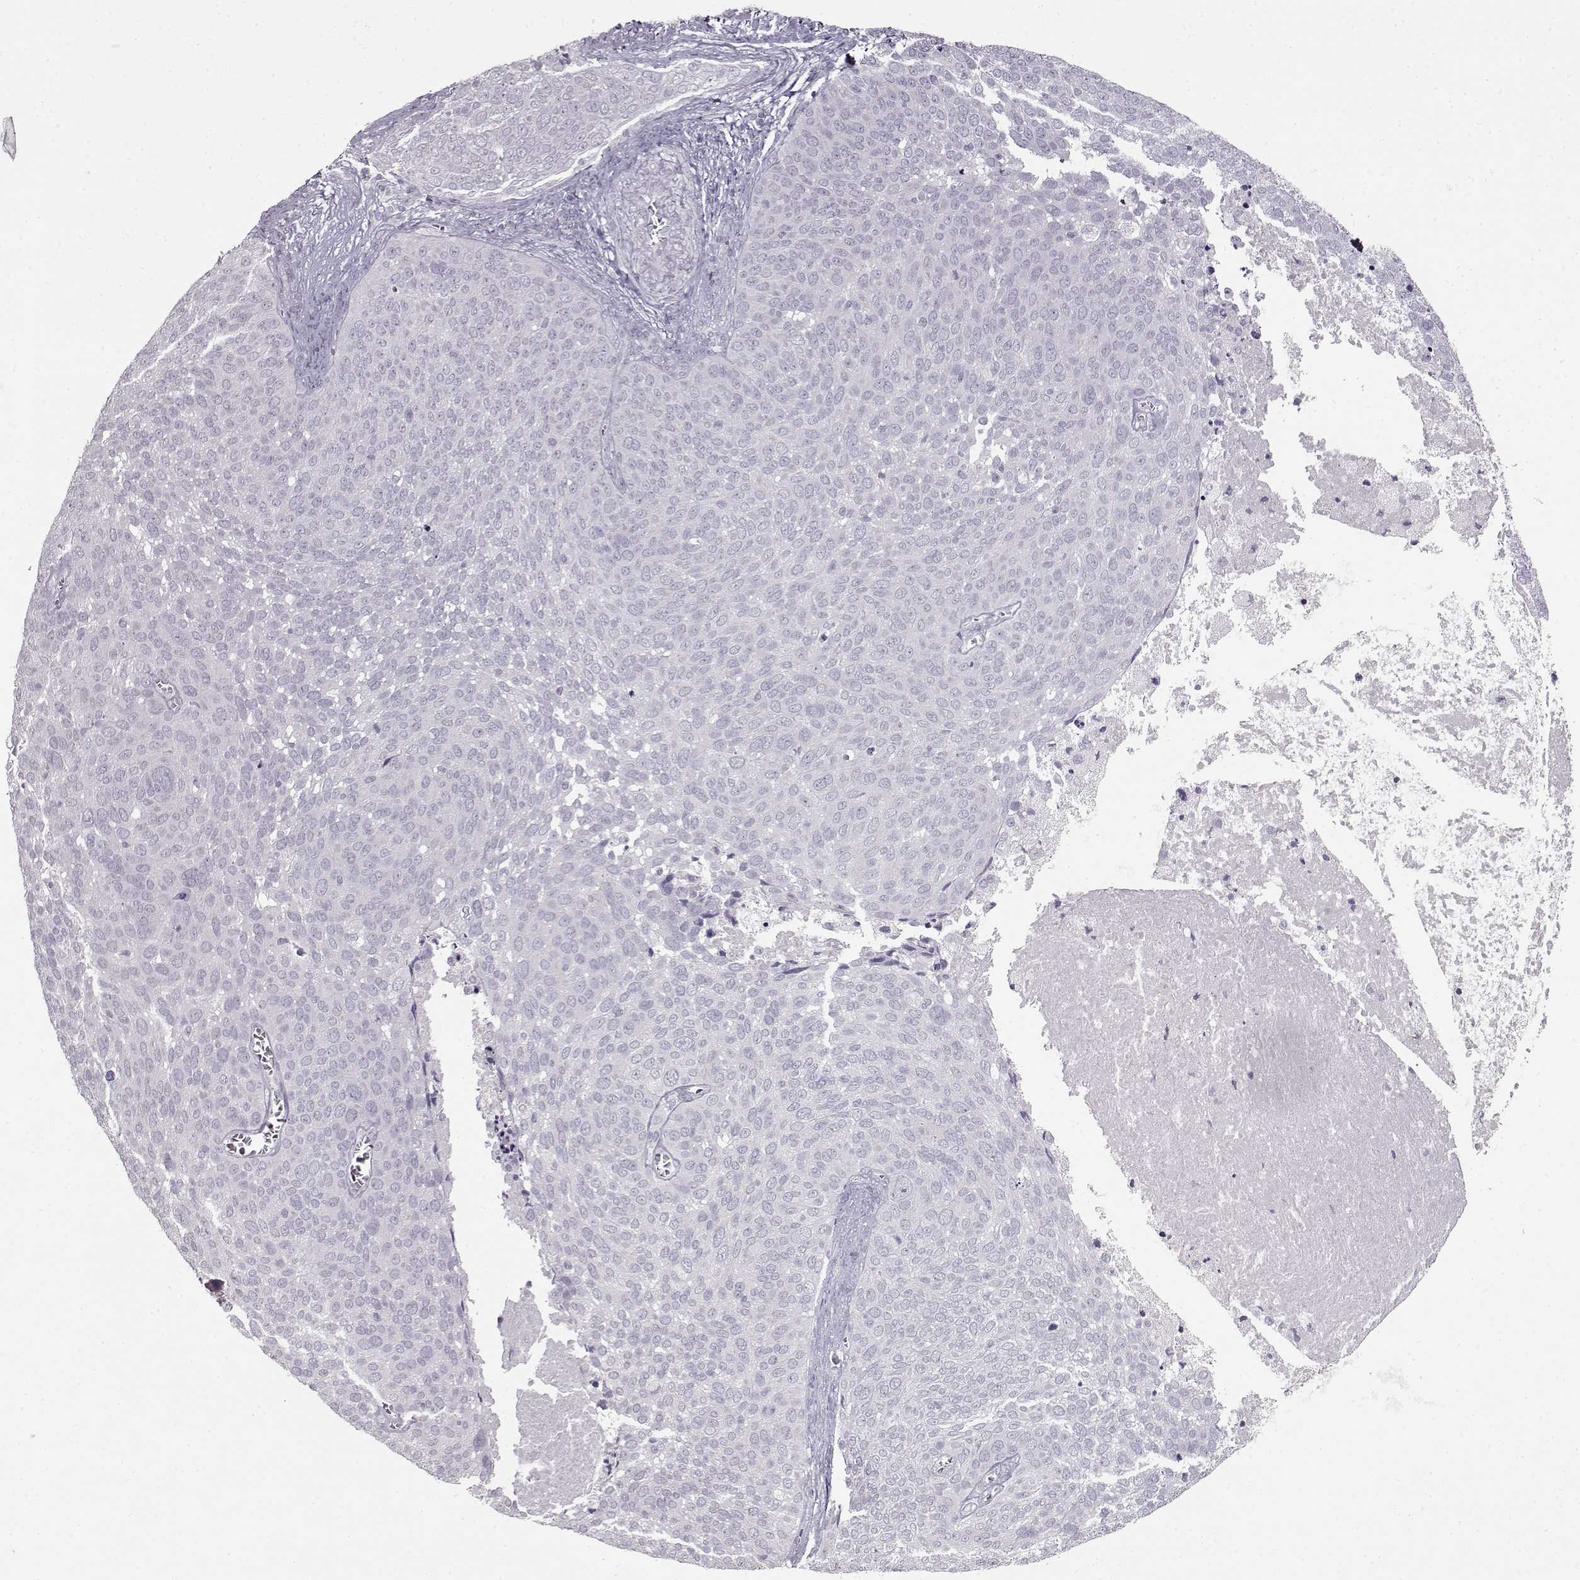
{"staining": {"intensity": "negative", "quantity": "none", "location": "none"}, "tissue": "cervical cancer", "cell_type": "Tumor cells", "image_type": "cancer", "snomed": [{"axis": "morphology", "description": "Squamous cell carcinoma, NOS"}, {"axis": "topography", "description": "Cervix"}], "caption": "Squamous cell carcinoma (cervical) was stained to show a protein in brown. There is no significant expression in tumor cells.", "gene": "FSHB", "patient": {"sex": "female", "age": 39}}